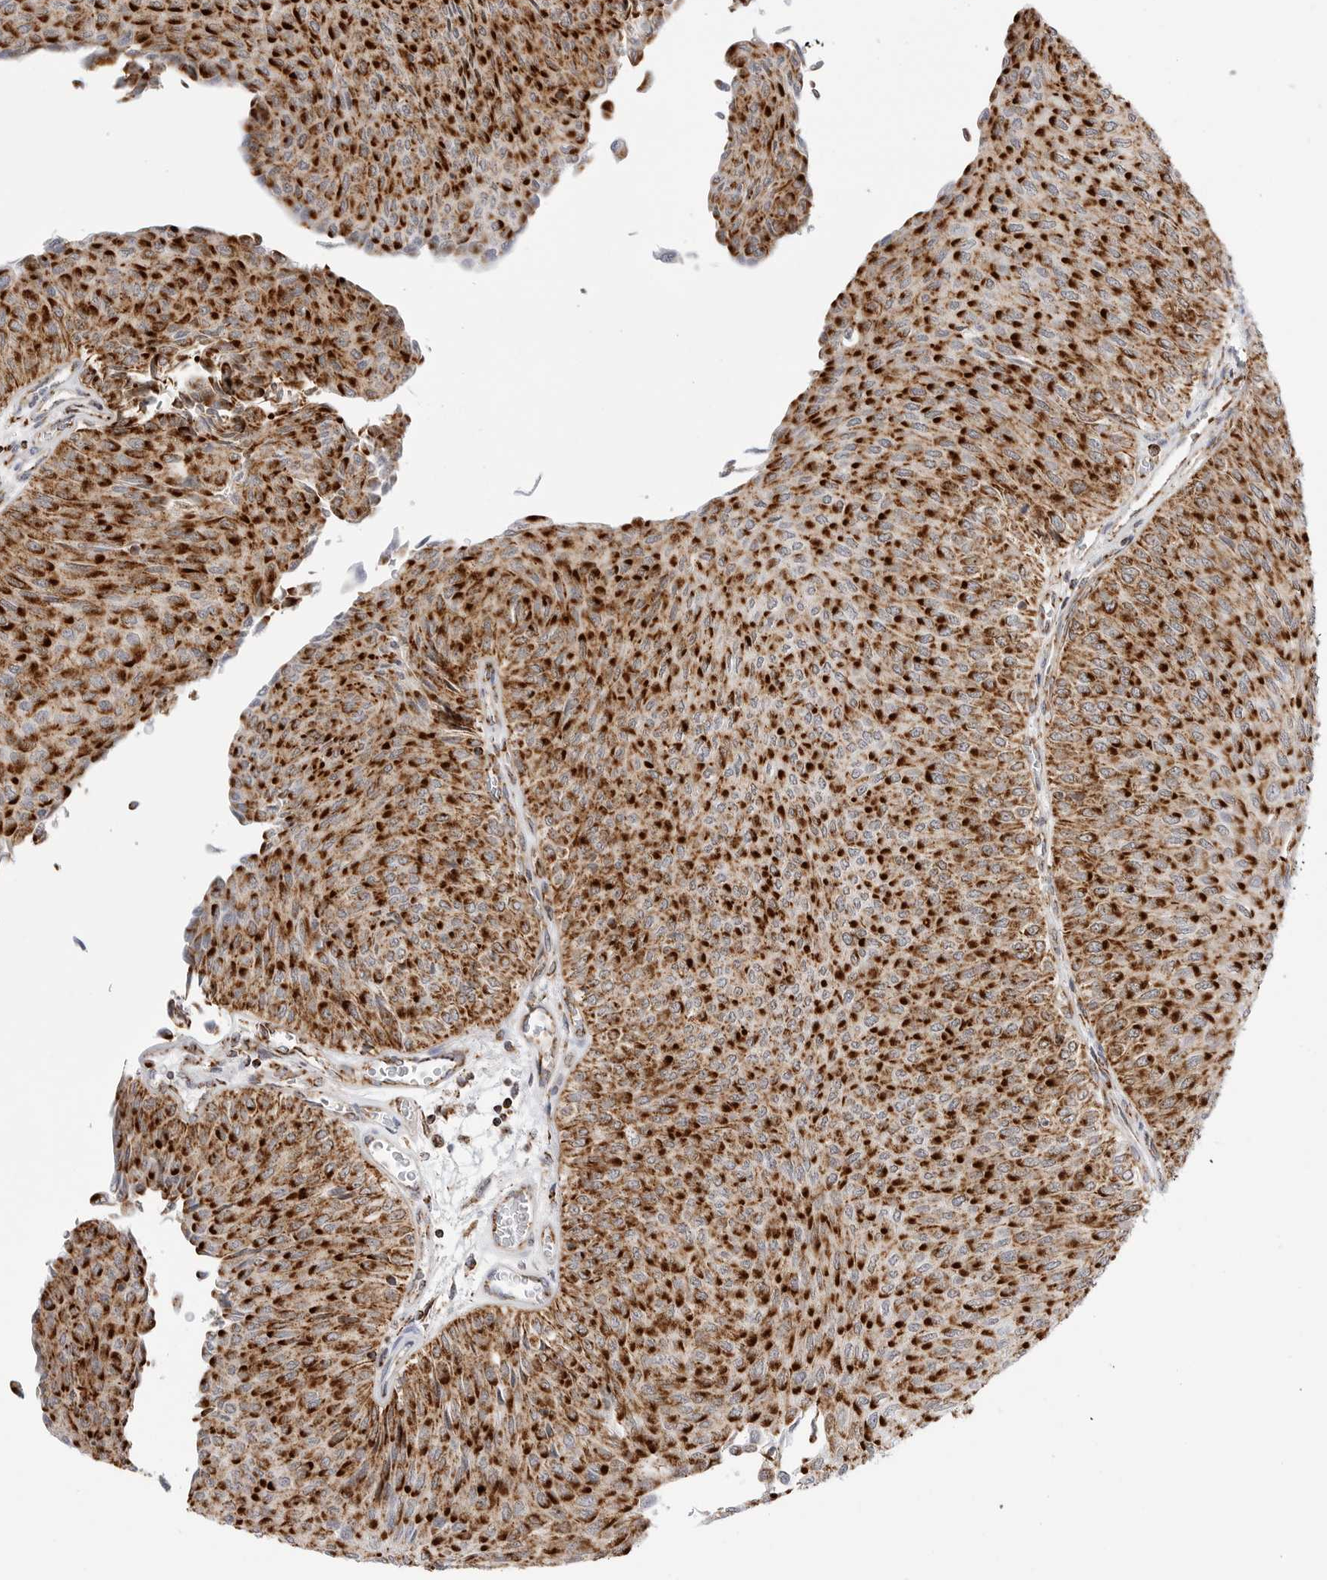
{"staining": {"intensity": "strong", "quantity": ">75%", "location": "cytoplasmic/membranous"}, "tissue": "urothelial cancer", "cell_type": "Tumor cells", "image_type": "cancer", "snomed": [{"axis": "morphology", "description": "Urothelial carcinoma, Low grade"}, {"axis": "topography", "description": "Urinary bladder"}], "caption": "Immunohistochemistry of urothelial cancer displays high levels of strong cytoplasmic/membranous positivity in about >75% of tumor cells.", "gene": "ATP5IF1", "patient": {"sex": "male", "age": 78}}